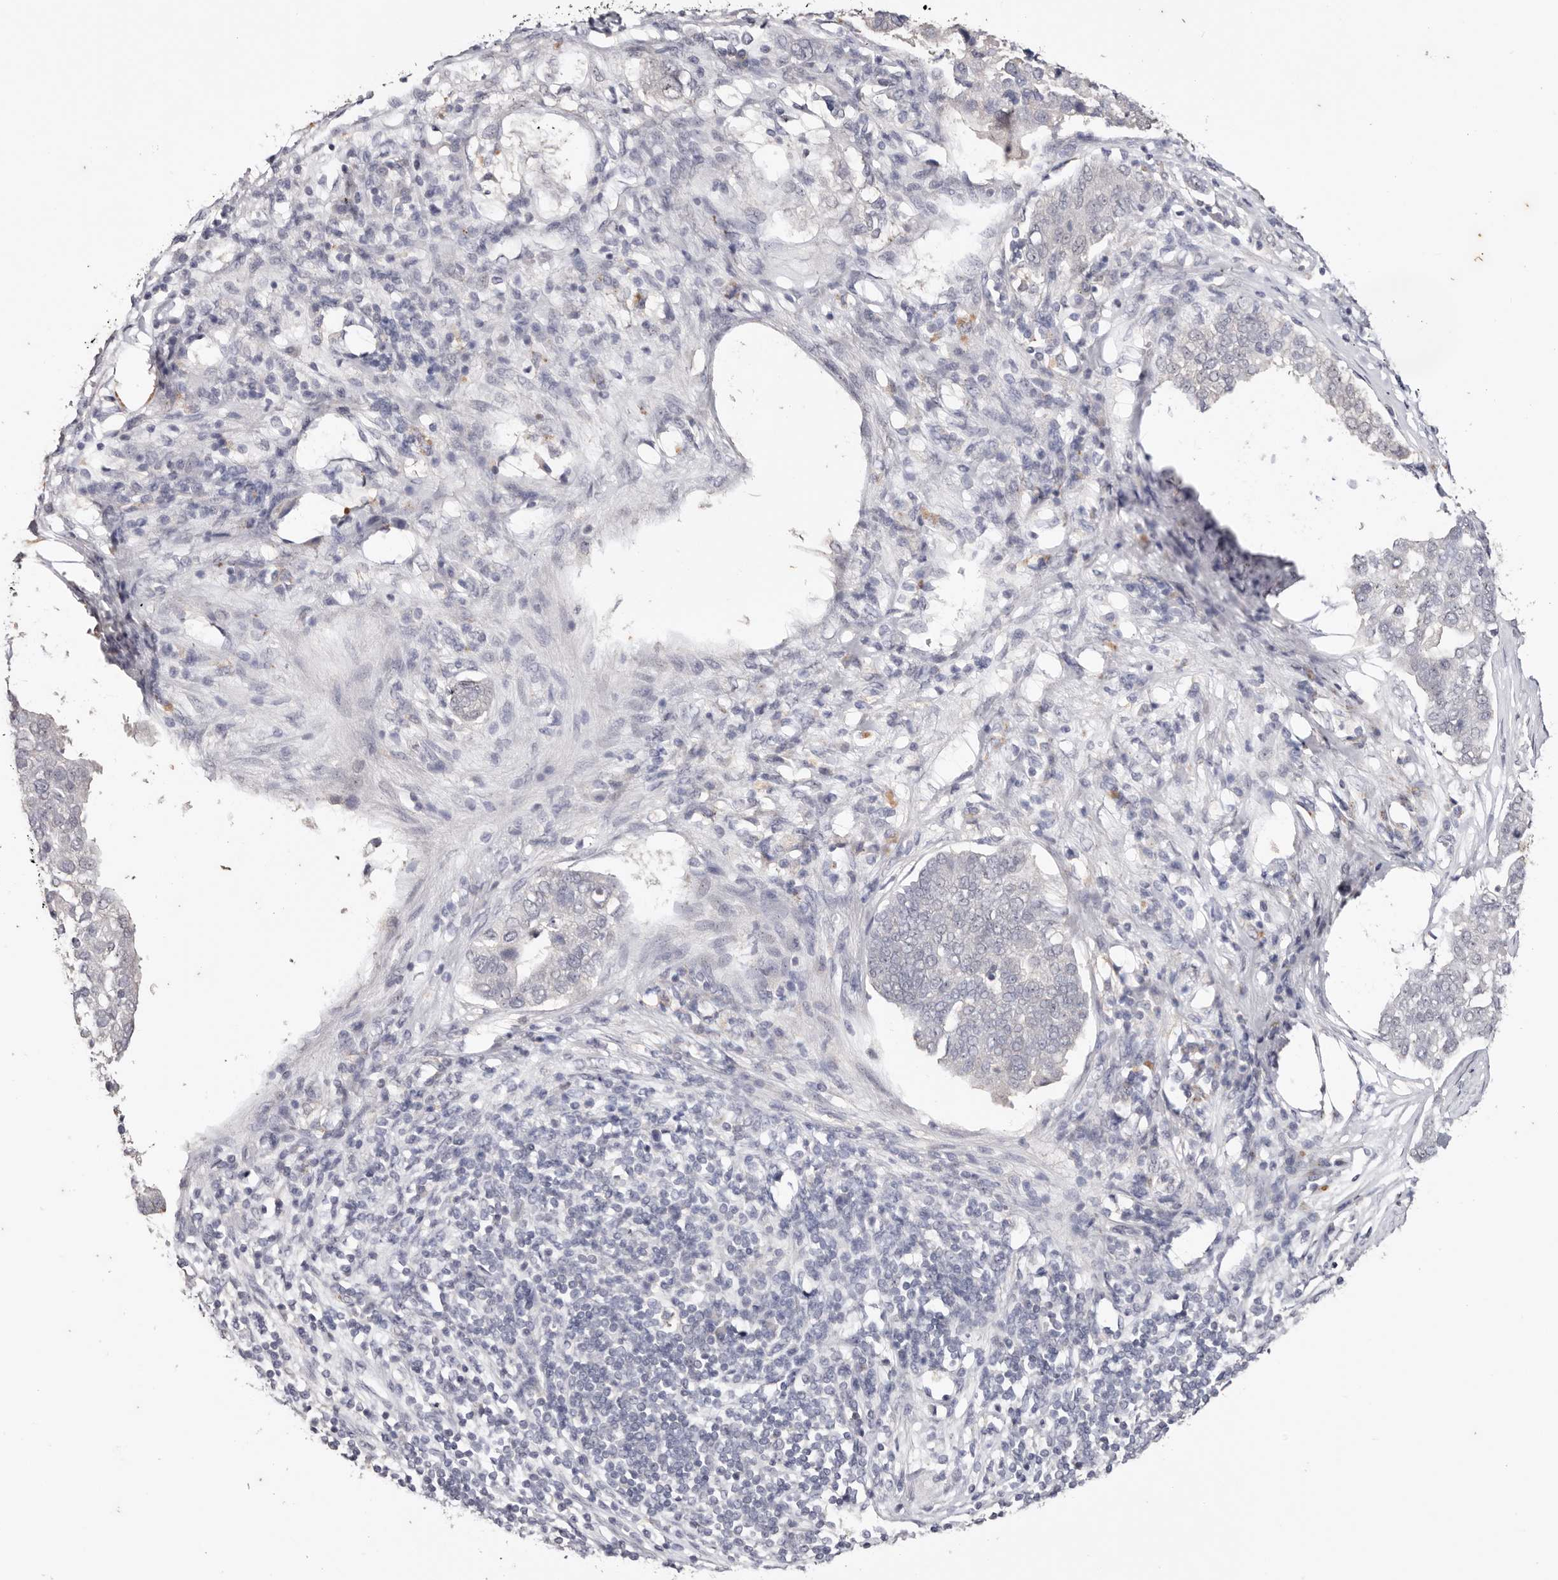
{"staining": {"intensity": "negative", "quantity": "none", "location": "none"}, "tissue": "pancreatic cancer", "cell_type": "Tumor cells", "image_type": "cancer", "snomed": [{"axis": "morphology", "description": "Adenocarcinoma, NOS"}, {"axis": "topography", "description": "Pancreas"}], "caption": "A photomicrograph of human pancreatic cancer (adenocarcinoma) is negative for staining in tumor cells.", "gene": "TYW3", "patient": {"sex": "female", "age": 61}}